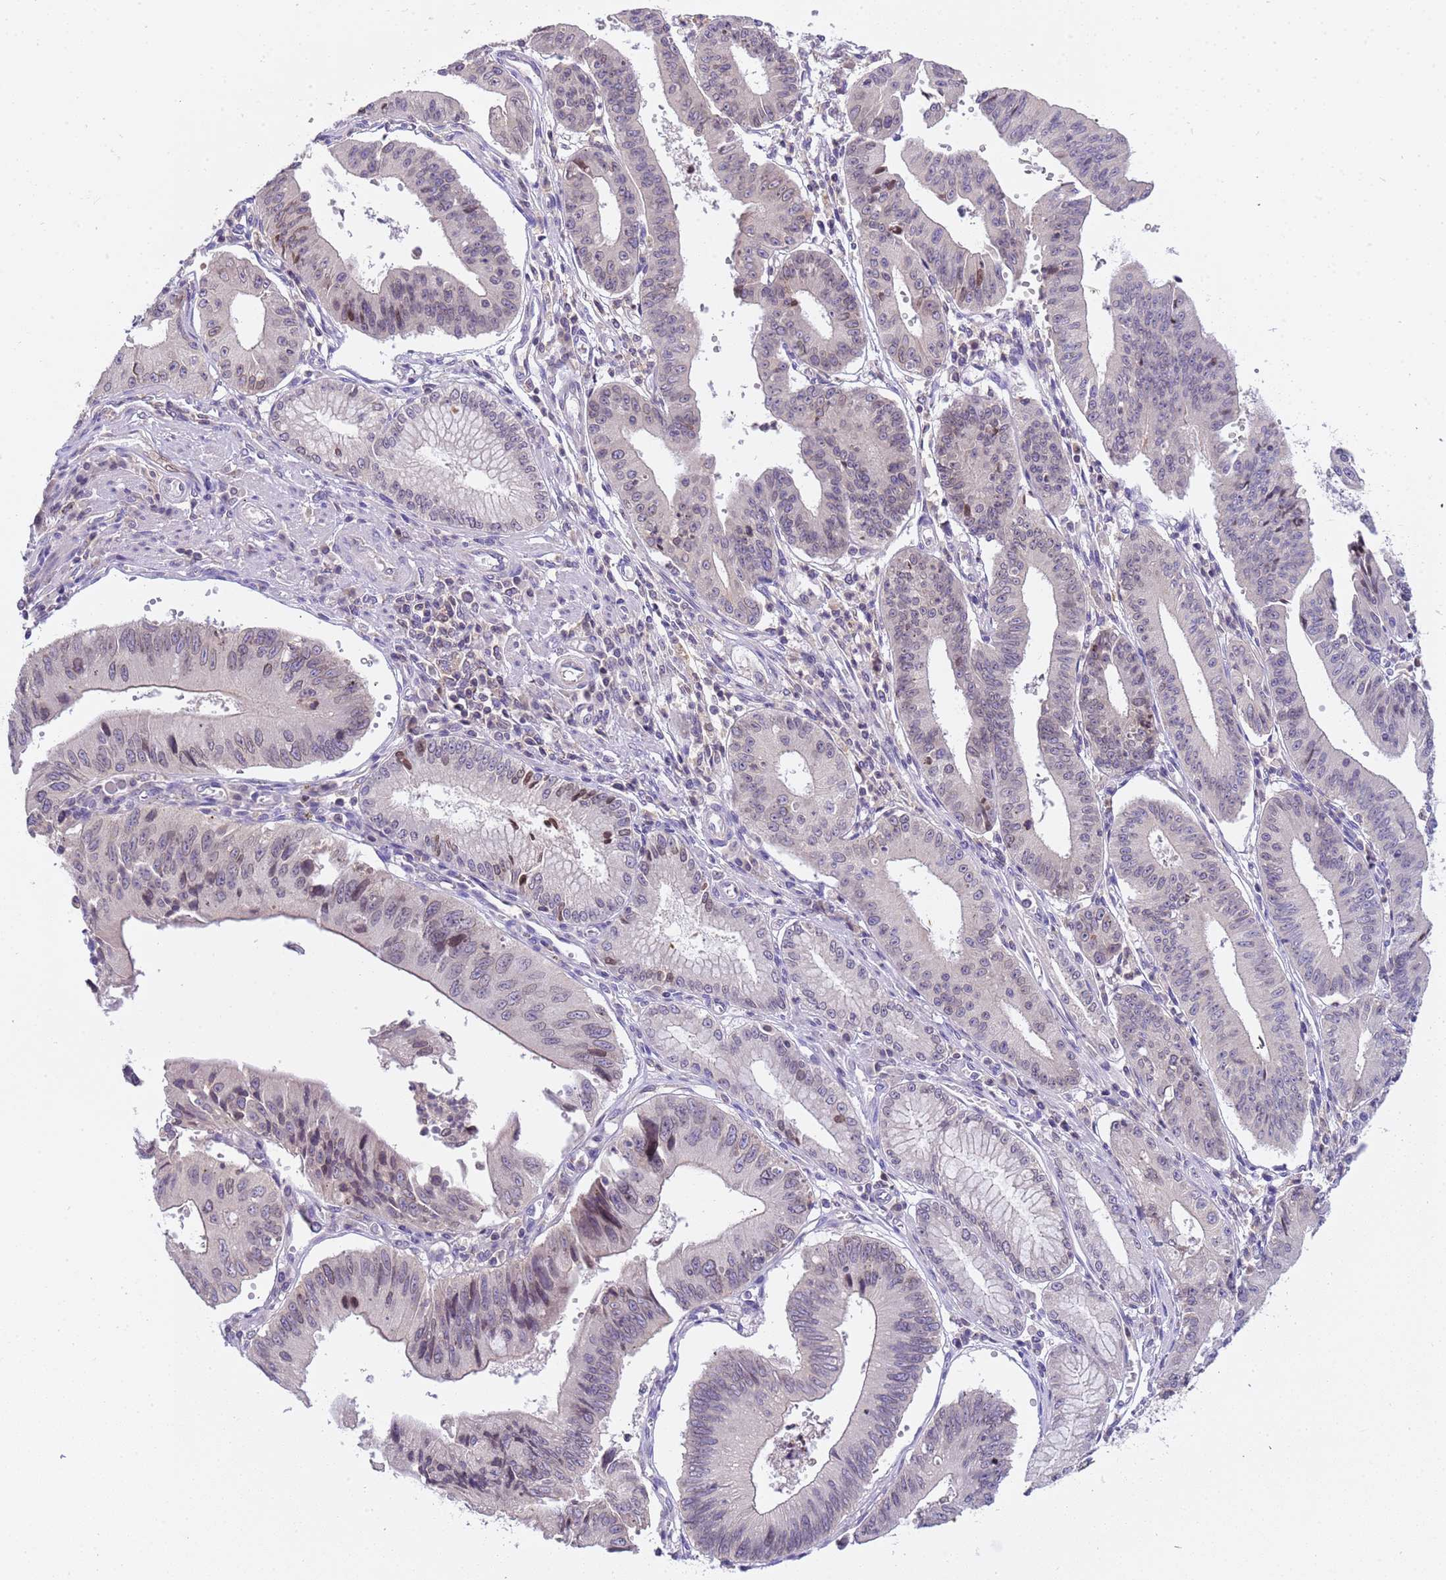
{"staining": {"intensity": "moderate", "quantity": "<25%", "location": "nuclear"}, "tissue": "stomach cancer", "cell_type": "Tumor cells", "image_type": "cancer", "snomed": [{"axis": "morphology", "description": "Adenocarcinoma, NOS"}, {"axis": "topography", "description": "Stomach"}], "caption": "Immunohistochemistry histopathology image of neoplastic tissue: stomach cancer (adenocarcinoma) stained using immunohistochemistry (IHC) shows low levels of moderate protein expression localized specifically in the nuclear of tumor cells, appearing as a nuclear brown color.", "gene": "PLCXD3", "patient": {"sex": "male", "age": 59}}